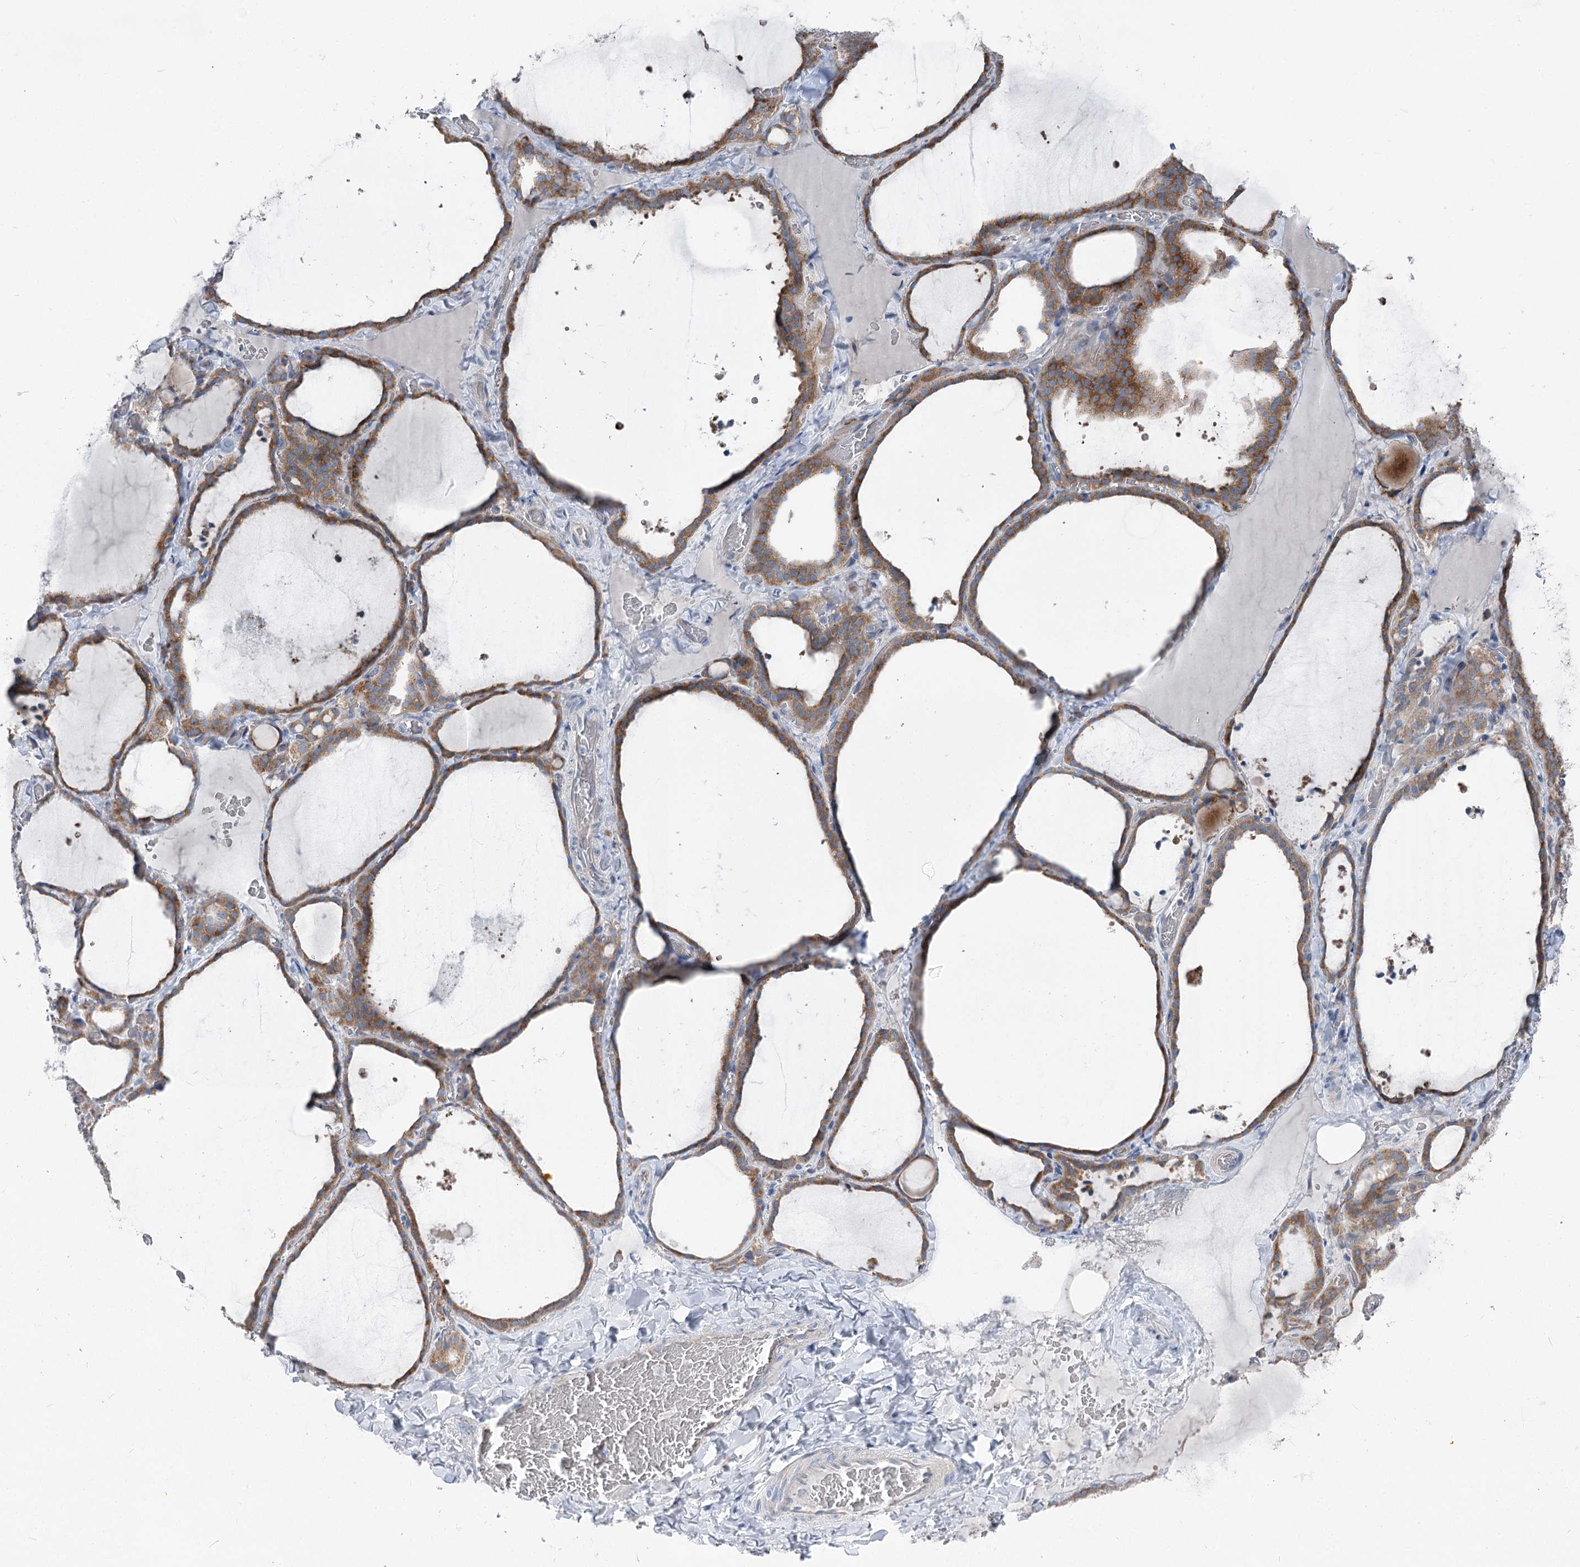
{"staining": {"intensity": "moderate", "quantity": ">75%", "location": "cytoplasmic/membranous"}, "tissue": "thyroid gland", "cell_type": "Glandular cells", "image_type": "normal", "snomed": [{"axis": "morphology", "description": "Normal tissue, NOS"}, {"axis": "topography", "description": "Thyroid gland"}], "caption": "Unremarkable thyroid gland reveals moderate cytoplasmic/membranous expression in approximately >75% of glandular cells, visualized by immunohistochemistry. (Stains: DAB in brown, nuclei in blue, Microscopy: brightfield microscopy at high magnification).", "gene": "POGLUT1", "patient": {"sex": "female", "age": 22}}